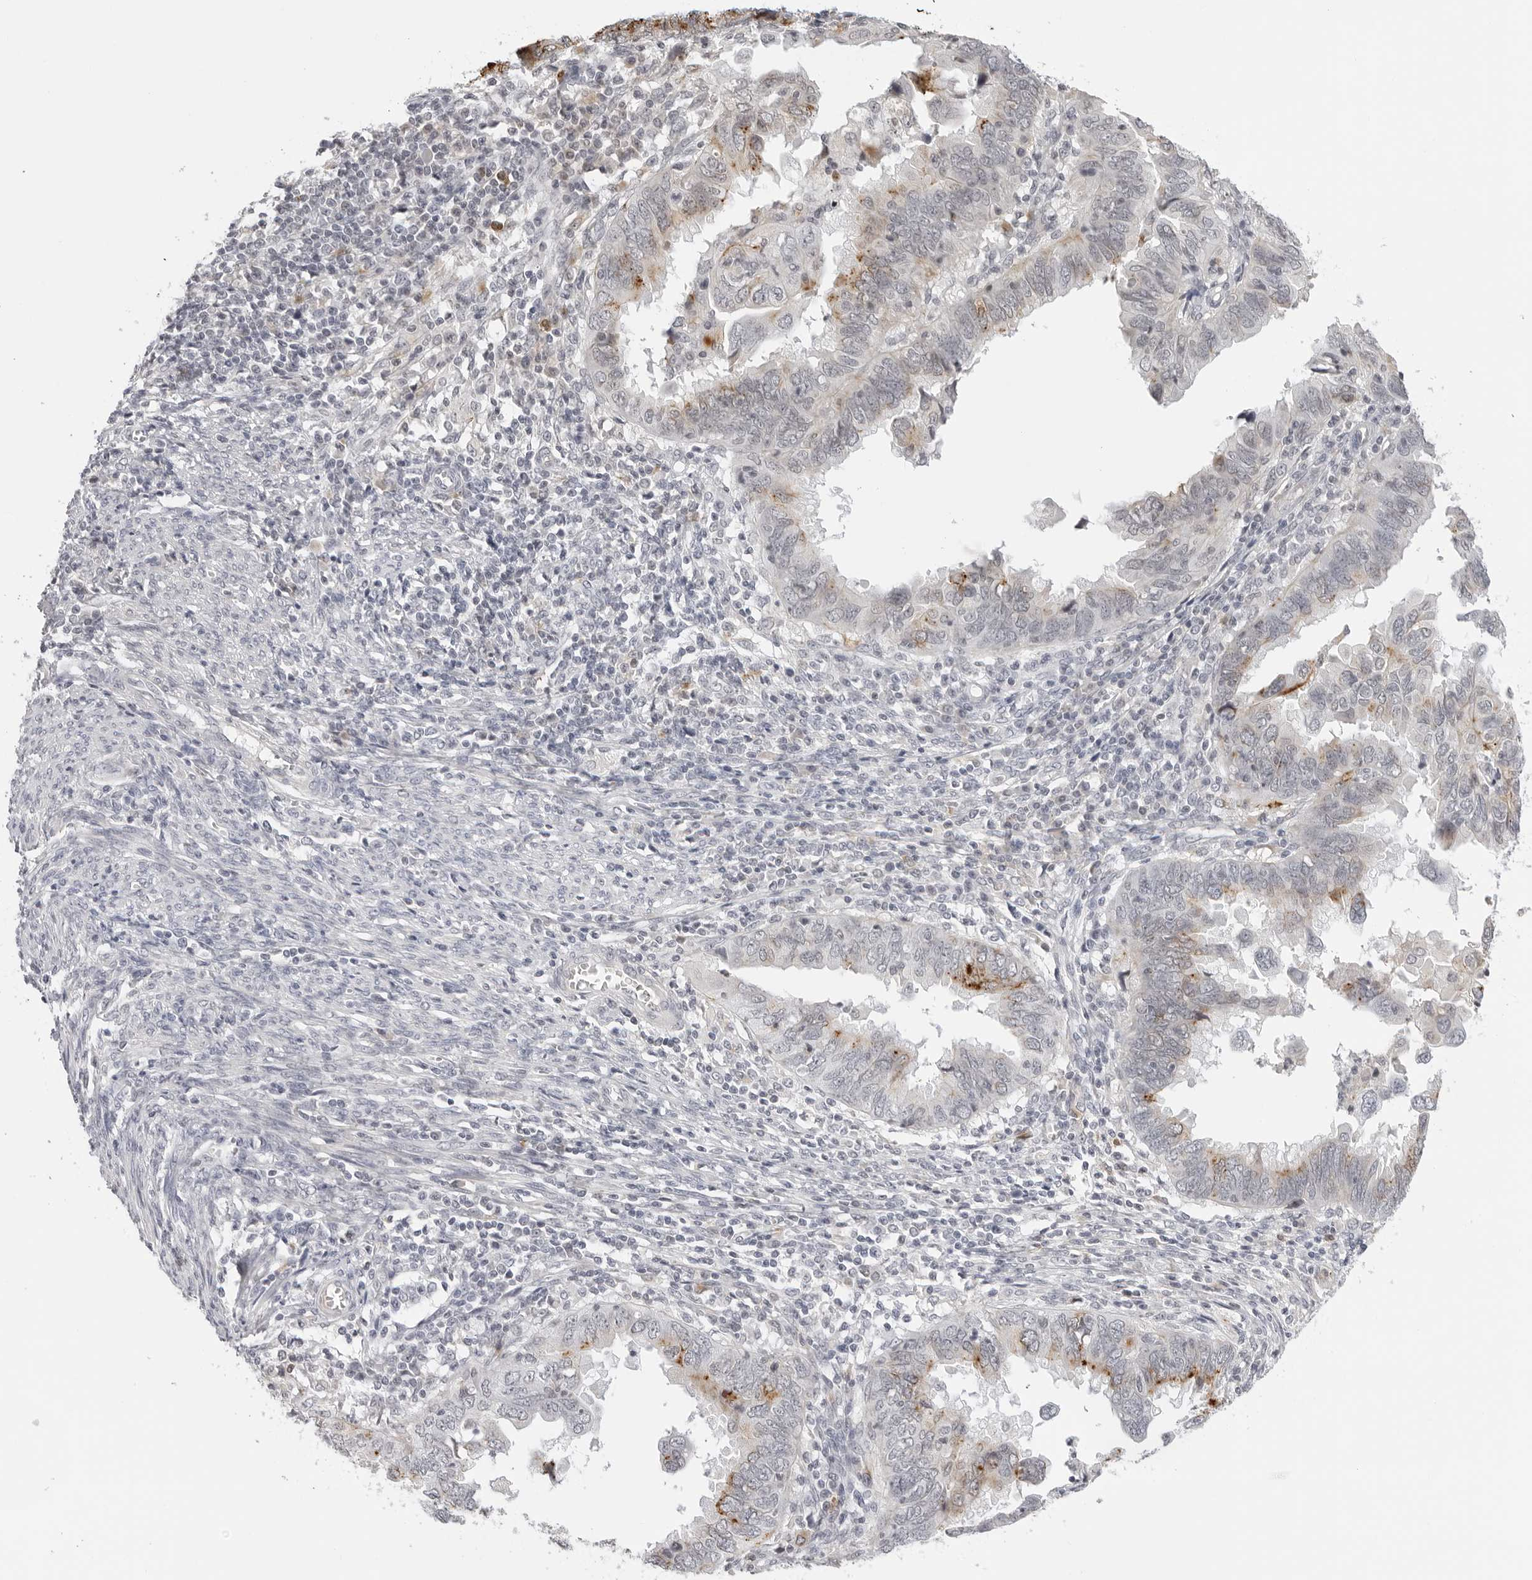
{"staining": {"intensity": "moderate", "quantity": "25%-75%", "location": "cytoplasmic/membranous"}, "tissue": "endometrial cancer", "cell_type": "Tumor cells", "image_type": "cancer", "snomed": [{"axis": "morphology", "description": "Adenocarcinoma, NOS"}, {"axis": "topography", "description": "Uterus"}], "caption": "There is medium levels of moderate cytoplasmic/membranous expression in tumor cells of endometrial cancer, as demonstrated by immunohistochemical staining (brown color).", "gene": "STRADB", "patient": {"sex": "female", "age": 77}}